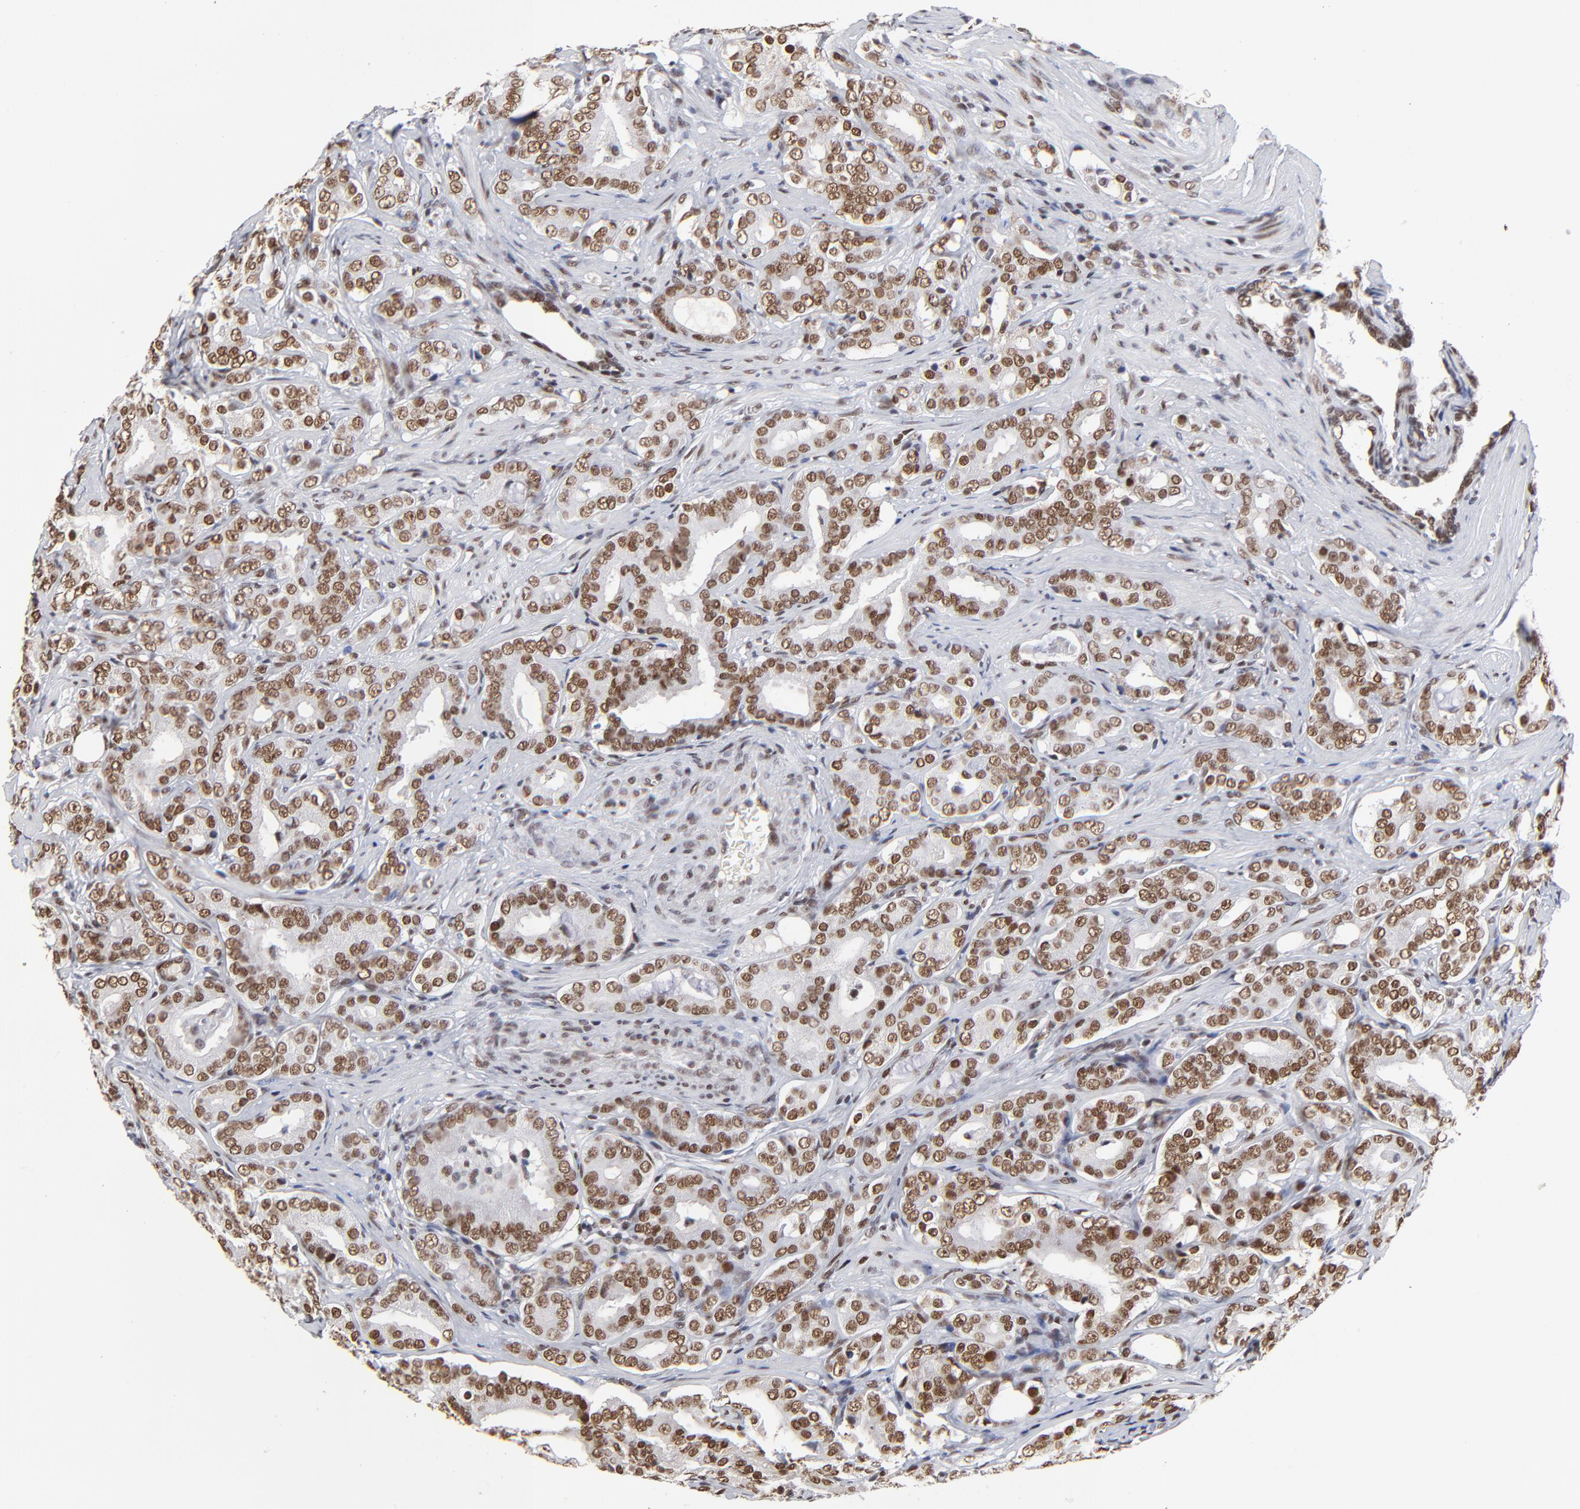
{"staining": {"intensity": "strong", "quantity": ">75%", "location": "nuclear"}, "tissue": "prostate cancer", "cell_type": "Tumor cells", "image_type": "cancer", "snomed": [{"axis": "morphology", "description": "Adenocarcinoma, Low grade"}, {"axis": "topography", "description": "Prostate"}], "caption": "Immunohistochemistry (IHC) (DAB (3,3'-diaminobenzidine)) staining of prostate cancer (low-grade adenocarcinoma) reveals strong nuclear protein expression in approximately >75% of tumor cells.", "gene": "ZMYM3", "patient": {"sex": "male", "age": 59}}